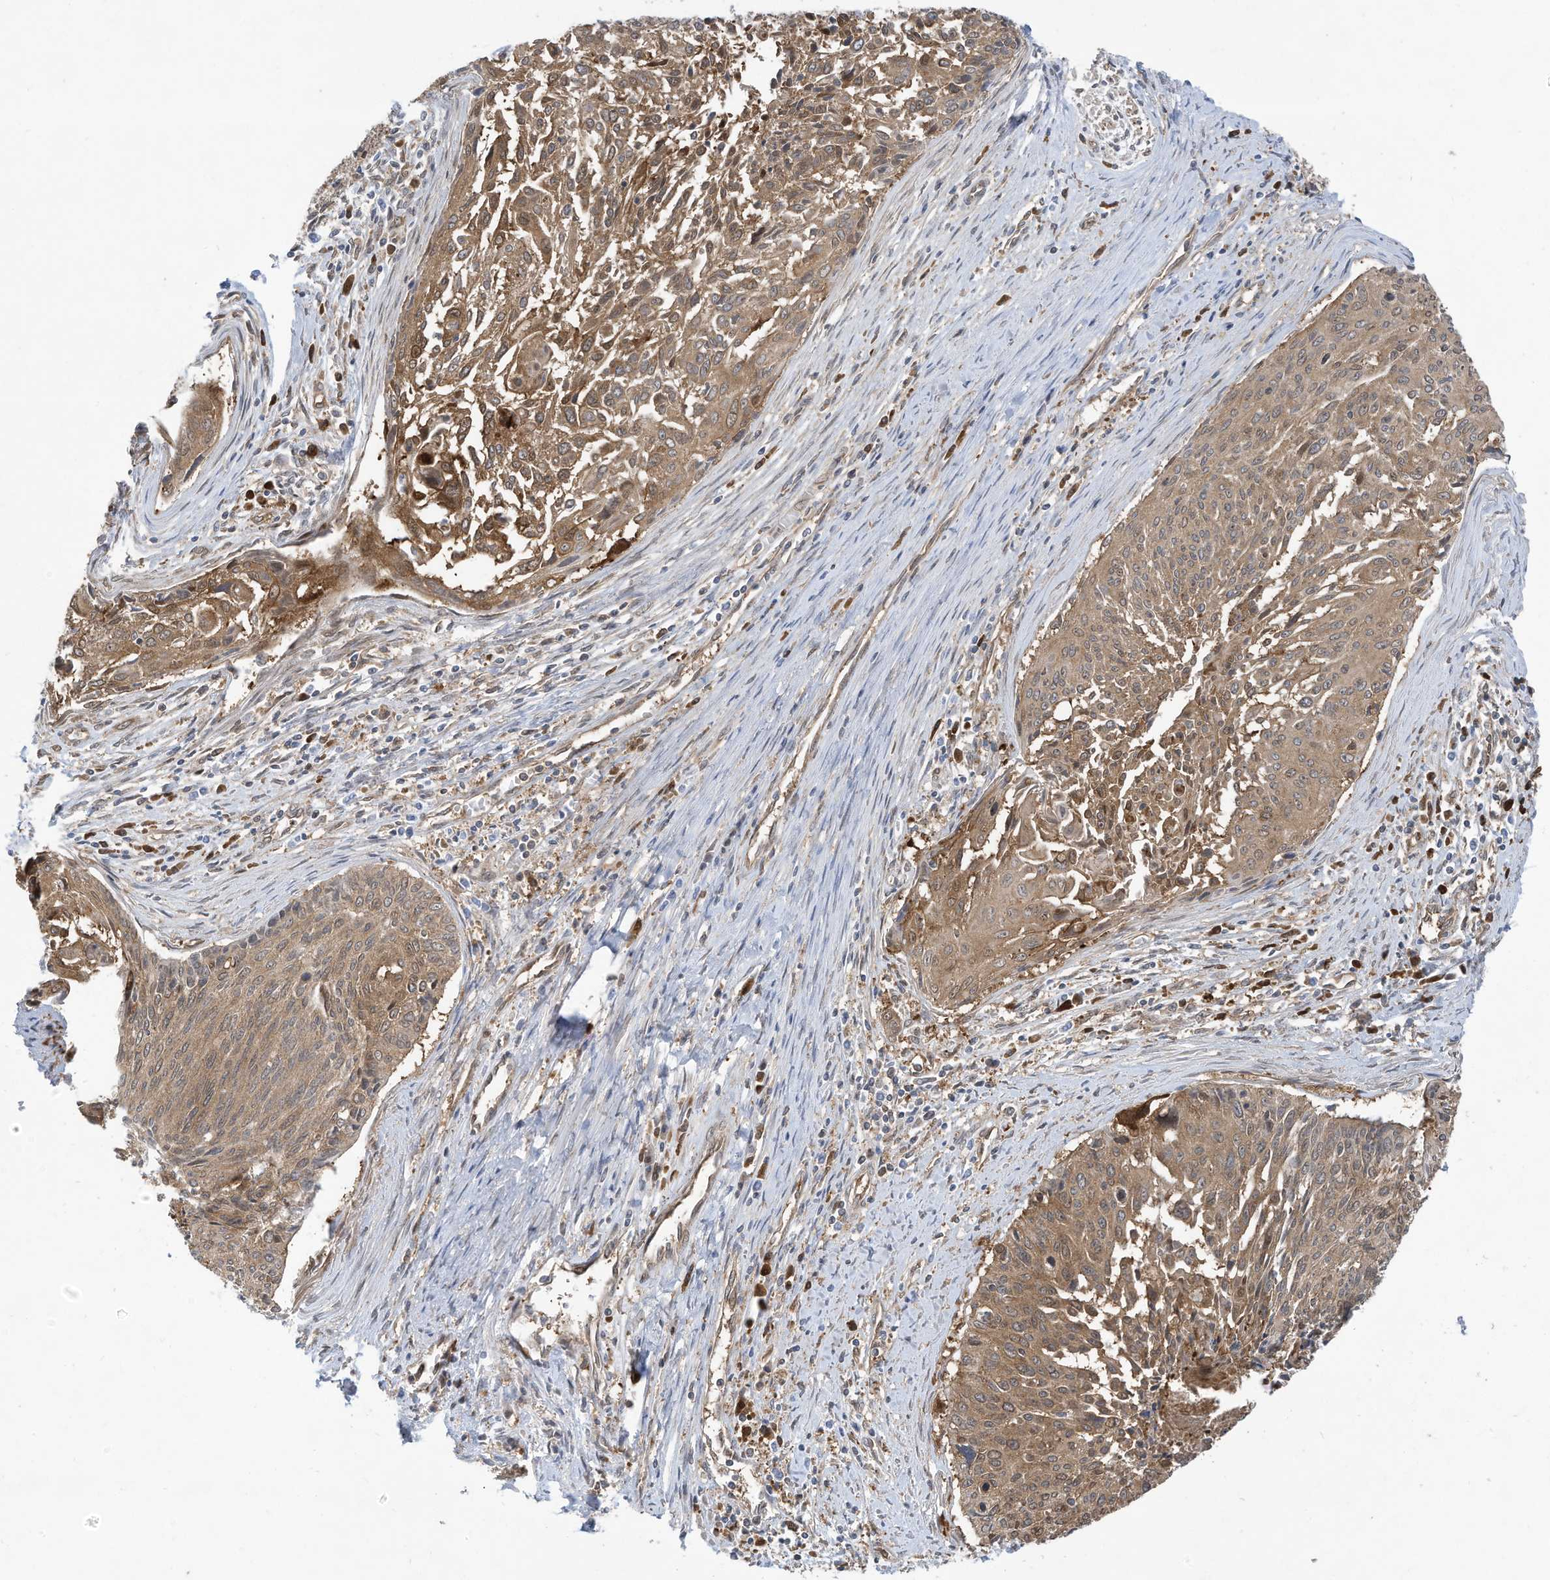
{"staining": {"intensity": "moderate", "quantity": ">75%", "location": "cytoplasmic/membranous"}, "tissue": "cervical cancer", "cell_type": "Tumor cells", "image_type": "cancer", "snomed": [{"axis": "morphology", "description": "Squamous cell carcinoma, NOS"}, {"axis": "topography", "description": "Cervix"}], "caption": "An image of cervical cancer stained for a protein displays moderate cytoplasmic/membranous brown staining in tumor cells.", "gene": "USE1", "patient": {"sex": "female", "age": 55}}